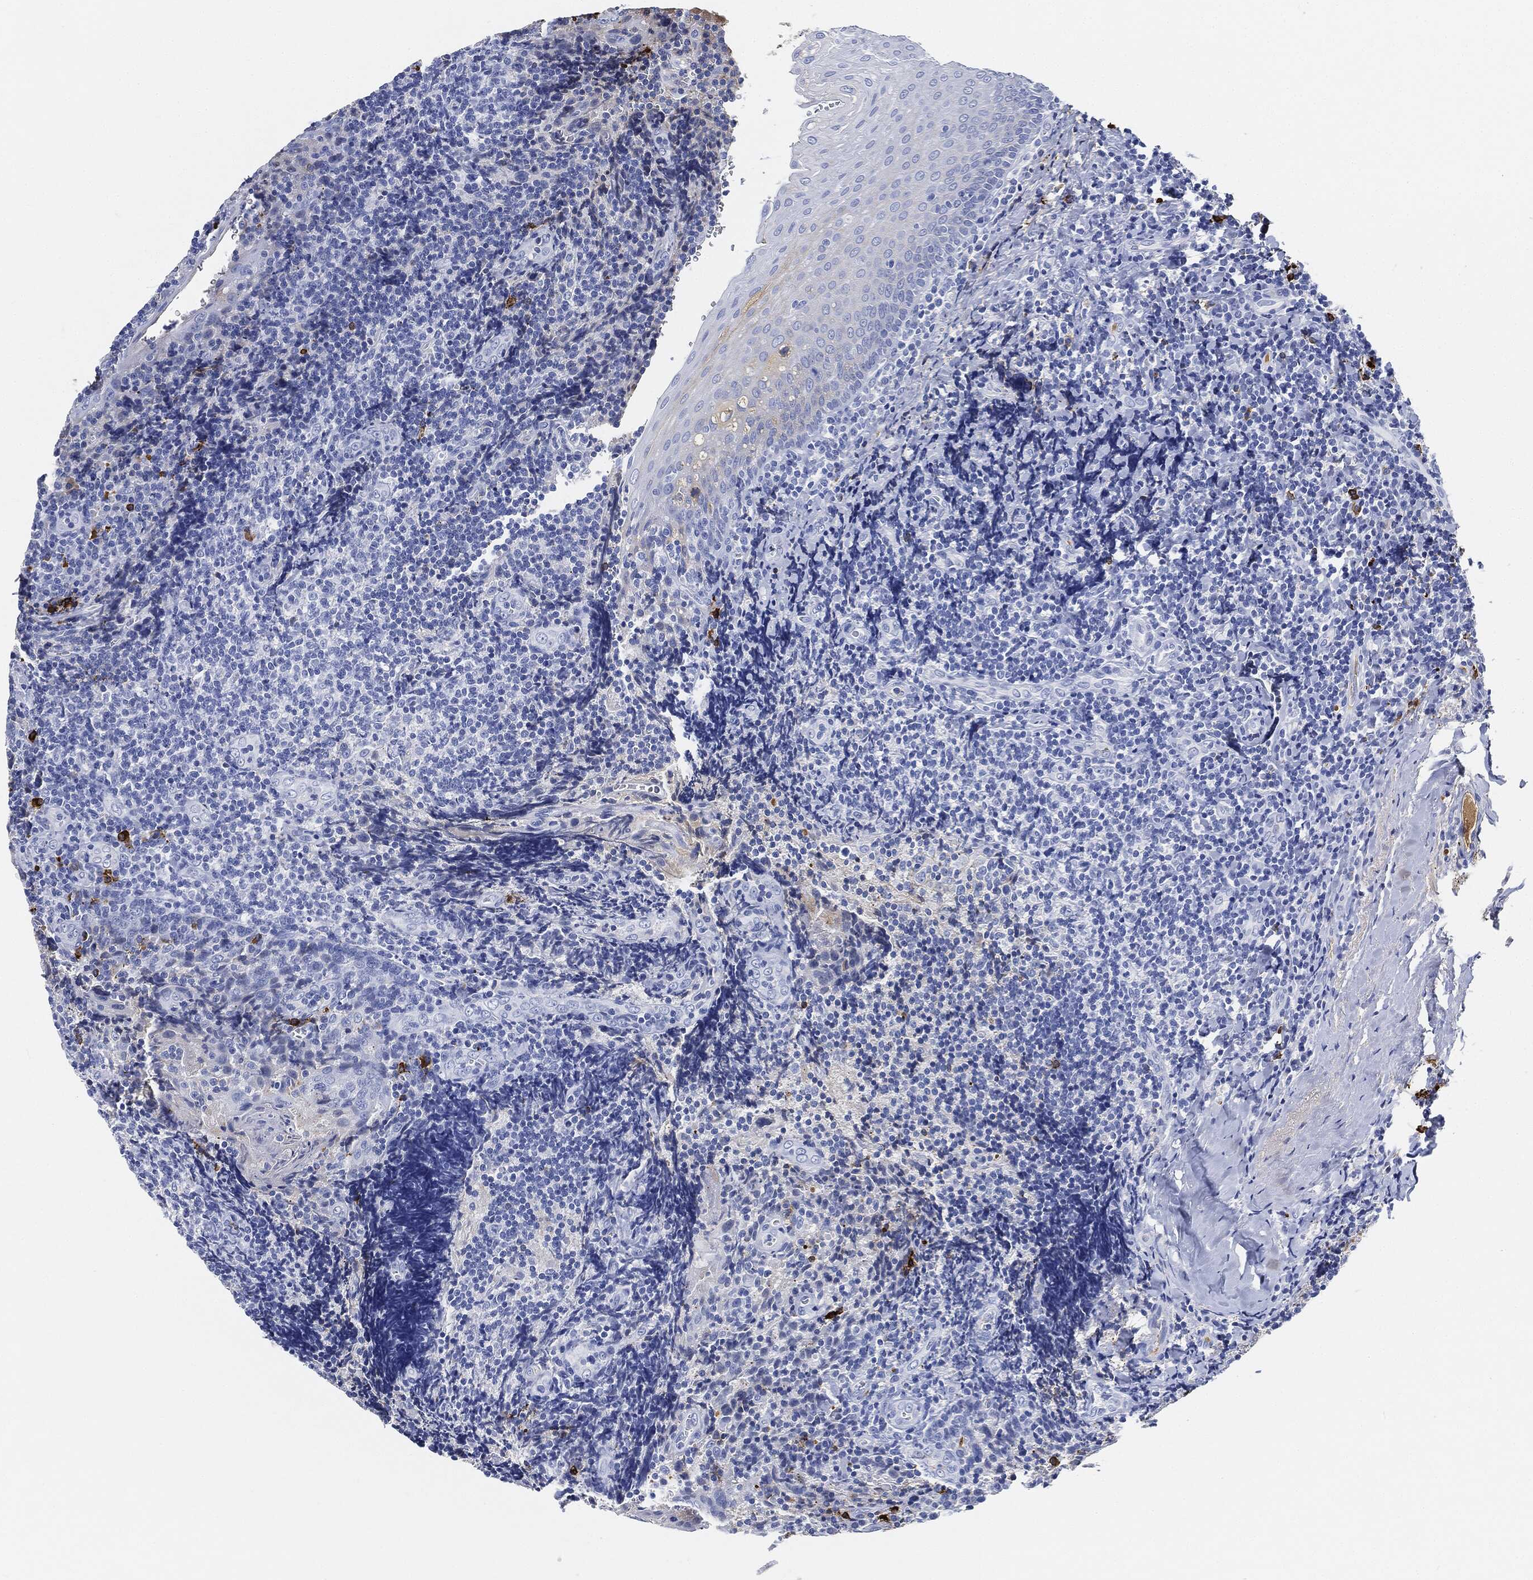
{"staining": {"intensity": "strong", "quantity": "<25%", "location": "cytoplasmic/membranous"}, "tissue": "tonsil", "cell_type": "Germinal center cells", "image_type": "normal", "snomed": [{"axis": "morphology", "description": "Normal tissue, NOS"}, {"axis": "morphology", "description": "Inflammation, NOS"}, {"axis": "topography", "description": "Tonsil"}], "caption": "The photomicrograph shows immunohistochemical staining of benign tonsil. There is strong cytoplasmic/membranous expression is identified in approximately <25% of germinal center cells. (DAB IHC with brightfield microscopy, high magnification).", "gene": "IGLV6", "patient": {"sex": "female", "age": 31}}